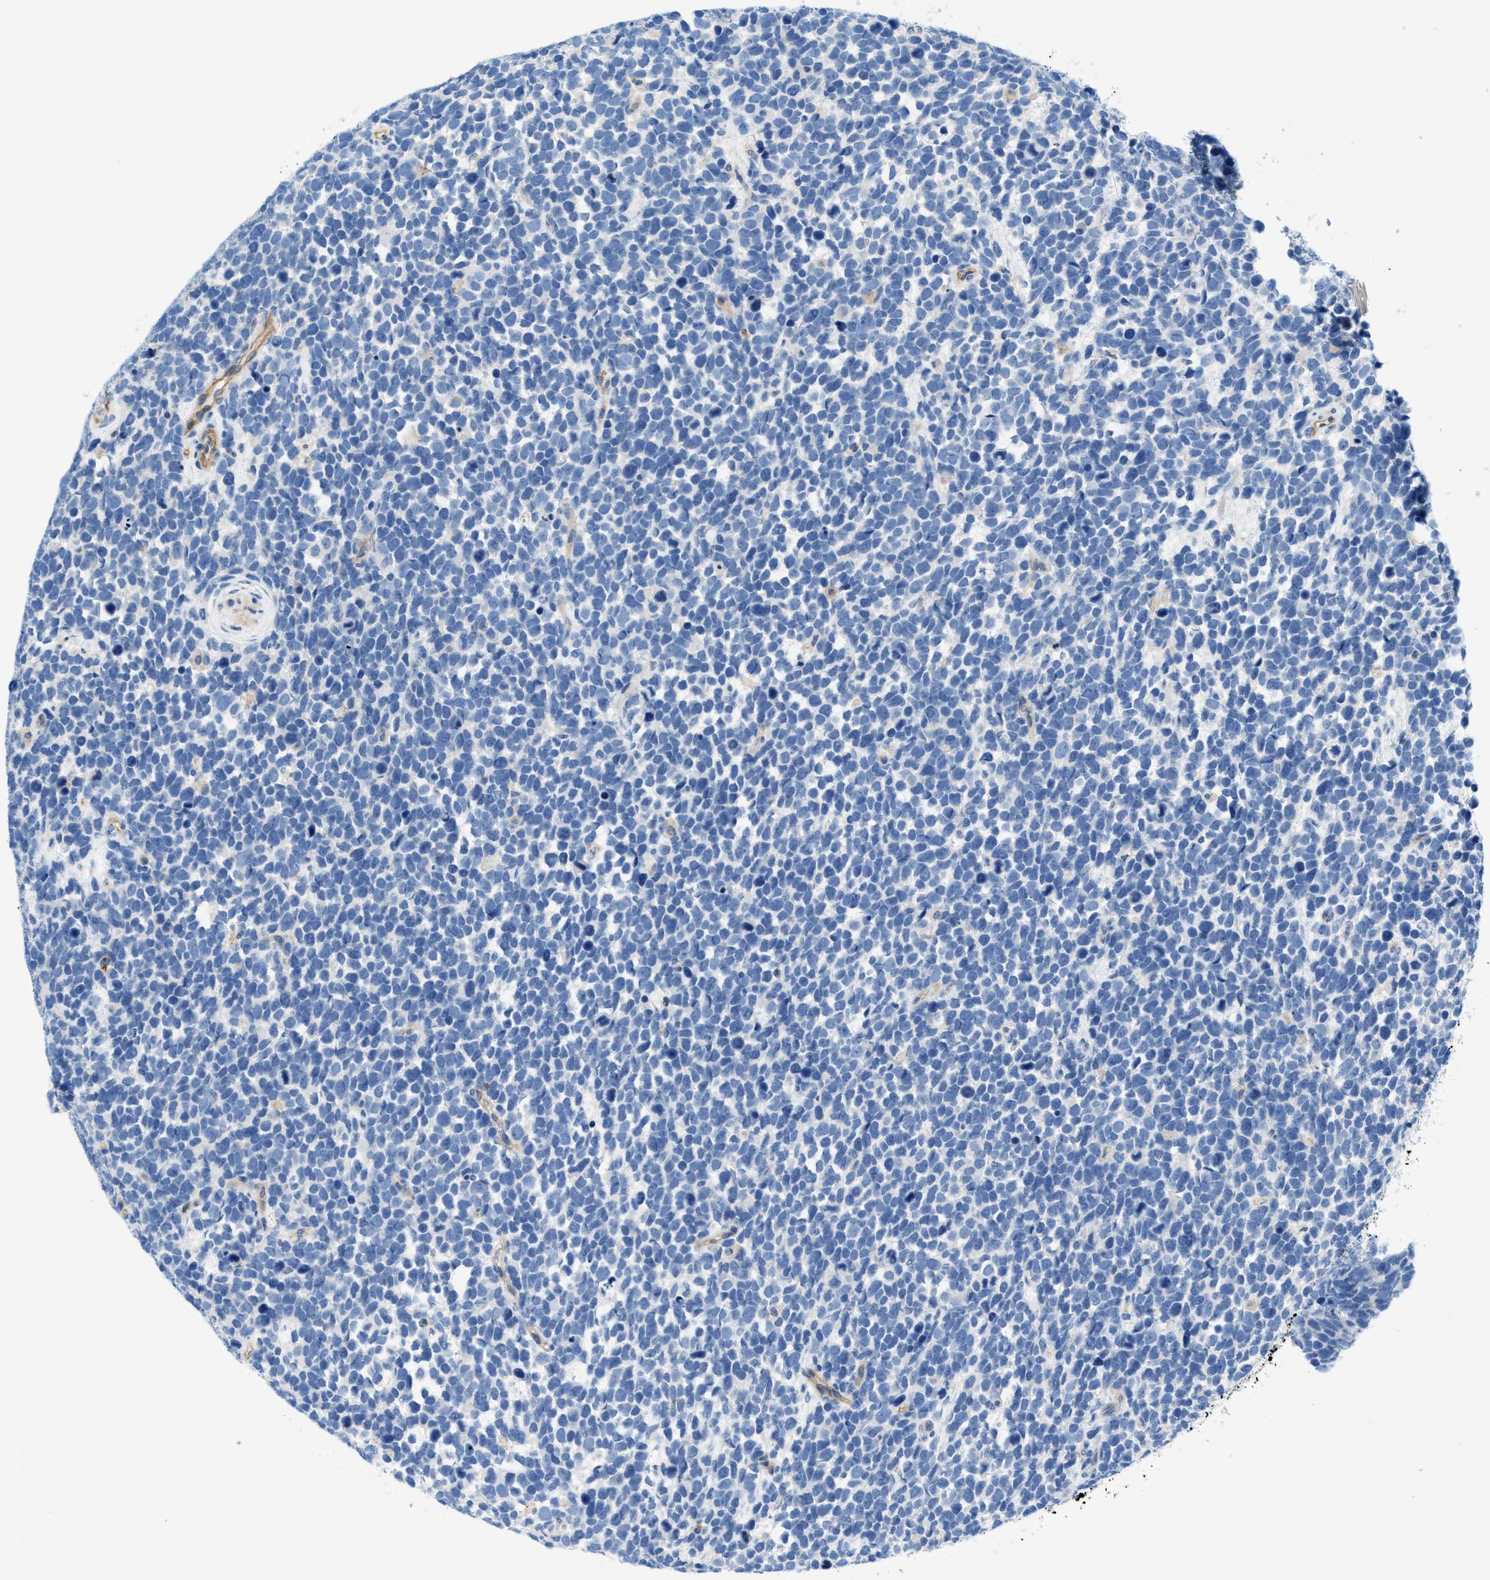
{"staining": {"intensity": "negative", "quantity": "none", "location": "none"}, "tissue": "urothelial cancer", "cell_type": "Tumor cells", "image_type": "cancer", "snomed": [{"axis": "morphology", "description": "Urothelial carcinoma, High grade"}, {"axis": "topography", "description": "Urinary bladder"}], "caption": "Protein analysis of urothelial cancer demonstrates no significant staining in tumor cells.", "gene": "ORAI1", "patient": {"sex": "female", "age": 82}}